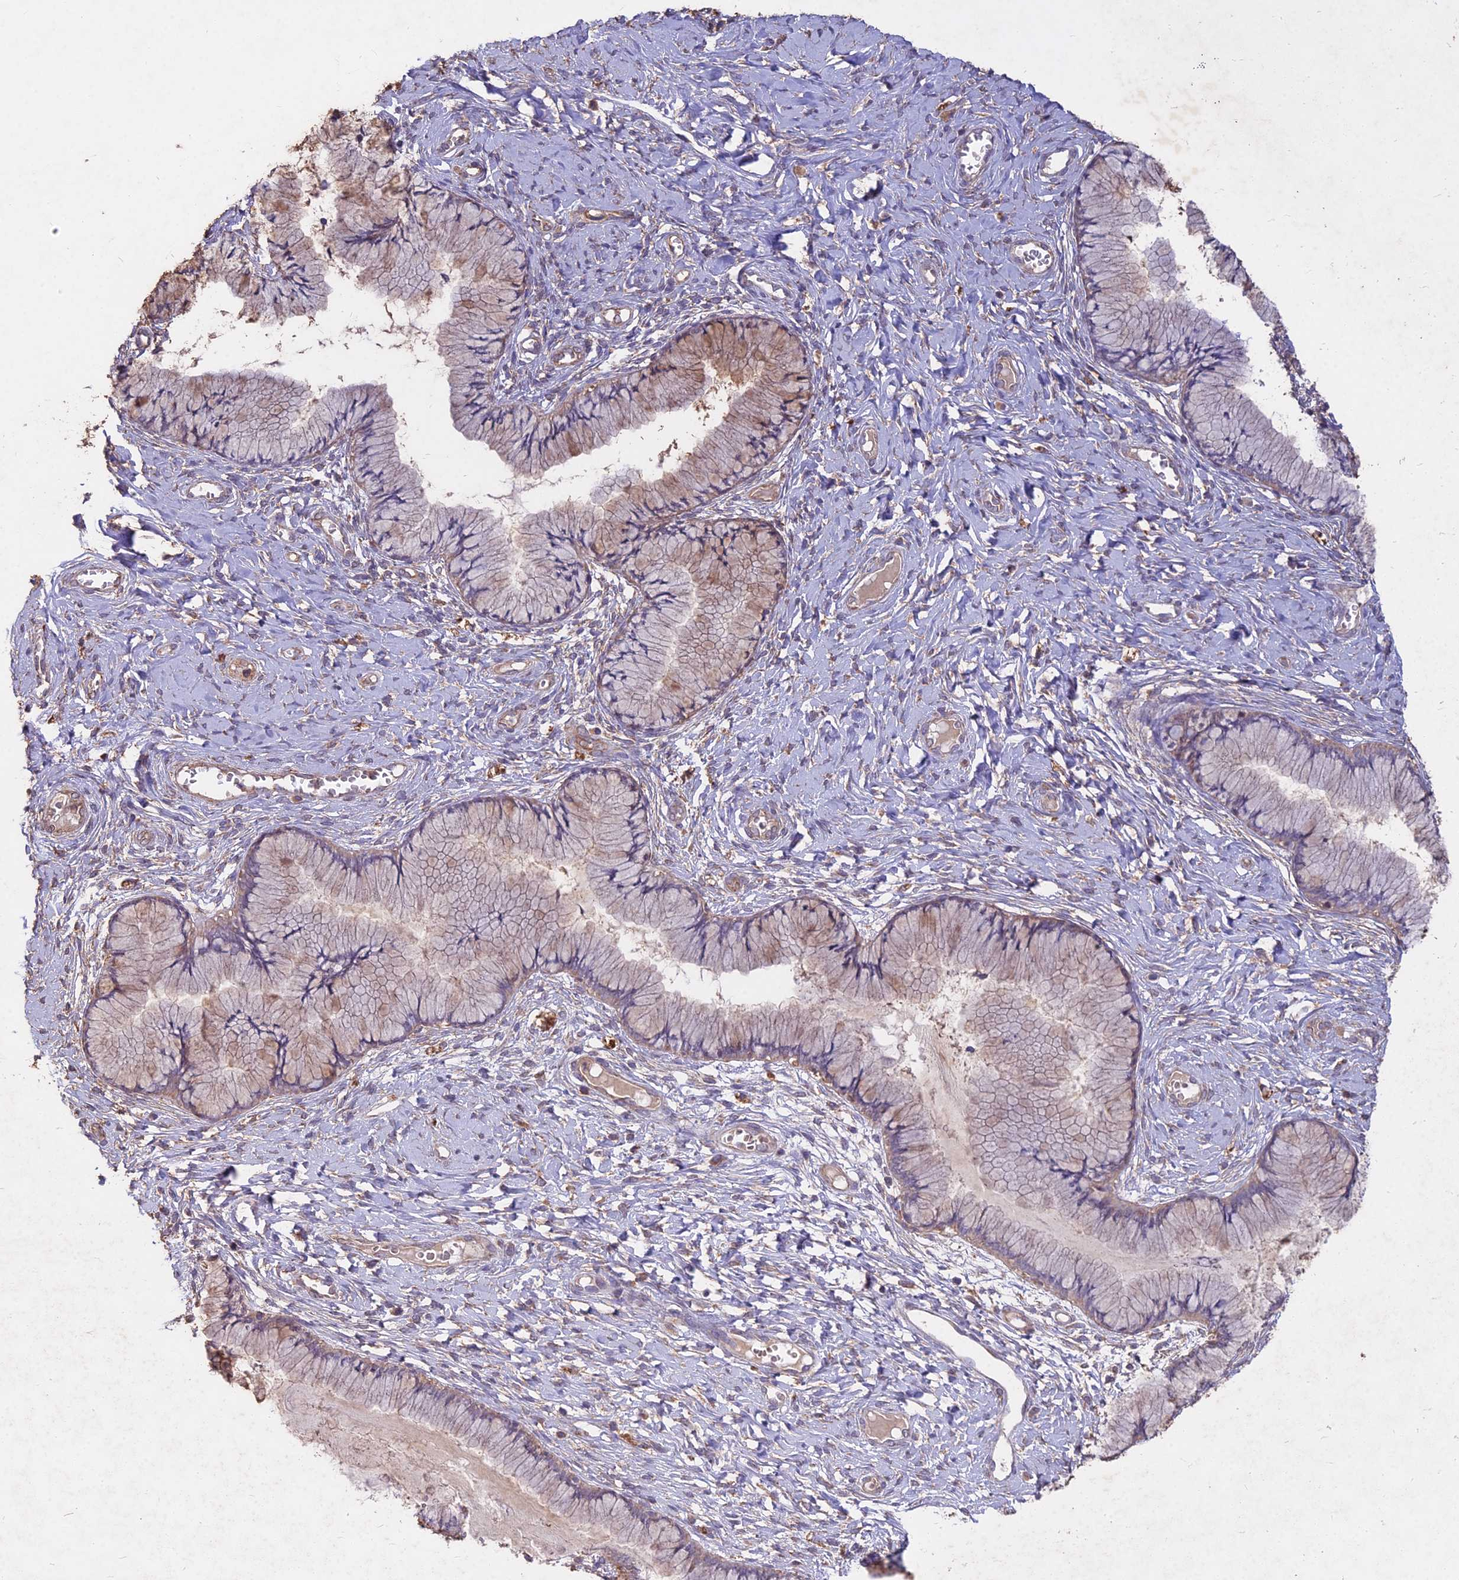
{"staining": {"intensity": "weak", "quantity": "25%-75%", "location": "cytoplasmic/membranous"}, "tissue": "cervix", "cell_type": "Glandular cells", "image_type": "normal", "snomed": [{"axis": "morphology", "description": "Normal tissue, NOS"}, {"axis": "topography", "description": "Cervix"}], "caption": "Immunohistochemical staining of unremarkable cervix displays weak cytoplasmic/membranous protein expression in approximately 25%-75% of glandular cells. (Stains: DAB in brown, nuclei in blue, Microscopy: brightfield microscopy at high magnification).", "gene": "CEMIP2", "patient": {"sex": "female", "age": 42}}